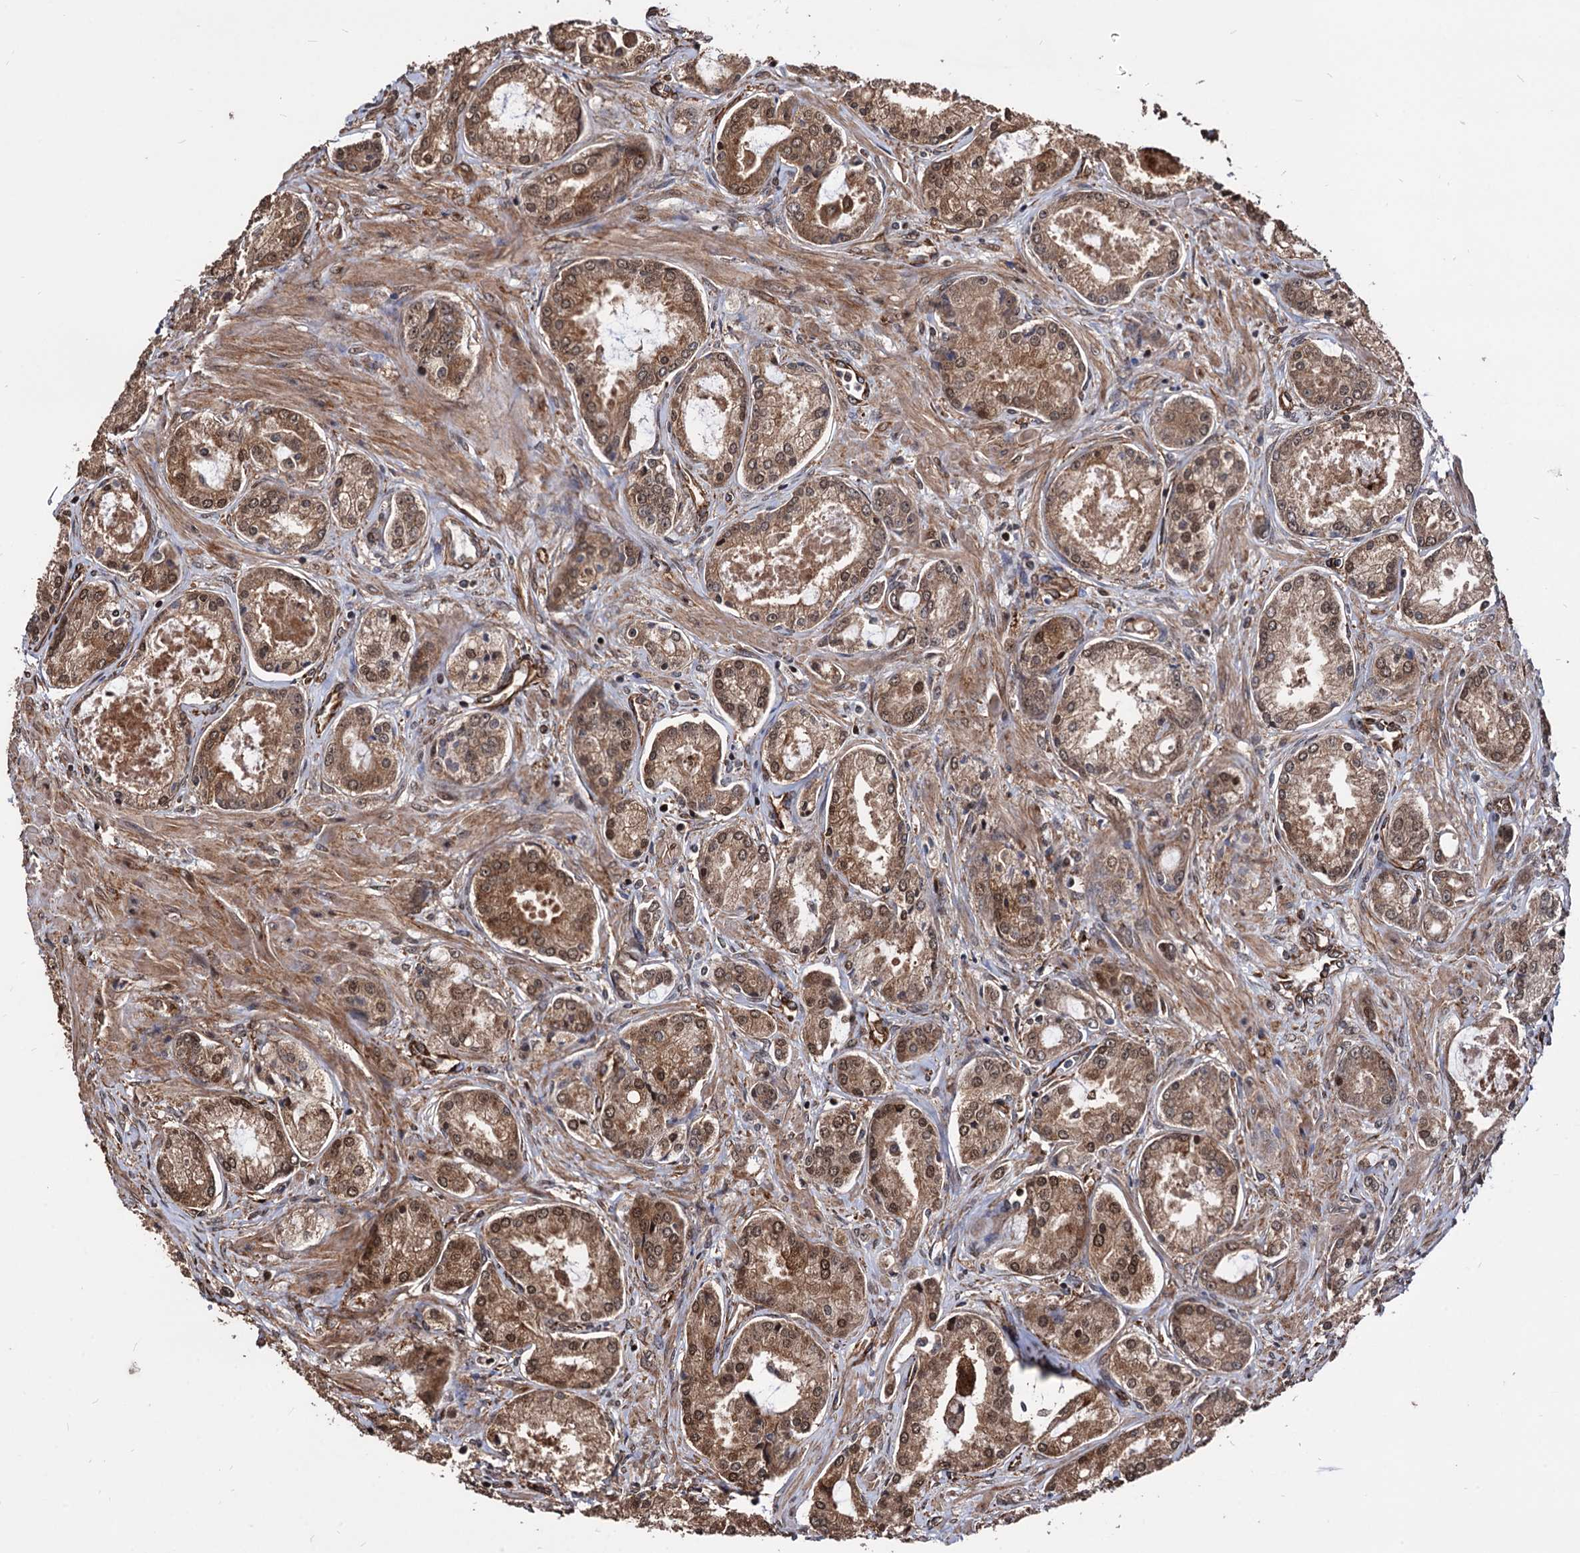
{"staining": {"intensity": "moderate", "quantity": ">75%", "location": "cytoplasmic/membranous,nuclear"}, "tissue": "prostate cancer", "cell_type": "Tumor cells", "image_type": "cancer", "snomed": [{"axis": "morphology", "description": "Adenocarcinoma, Low grade"}, {"axis": "topography", "description": "Prostate"}], "caption": "Immunohistochemical staining of low-grade adenocarcinoma (prostate) displays medium levels of moderate cytoplasmic/membranous and nuclear positivity in approximately >75% of tumor cells.", "gene": "ANKRD12", "patient": {"sex": "male", "age": 68}}